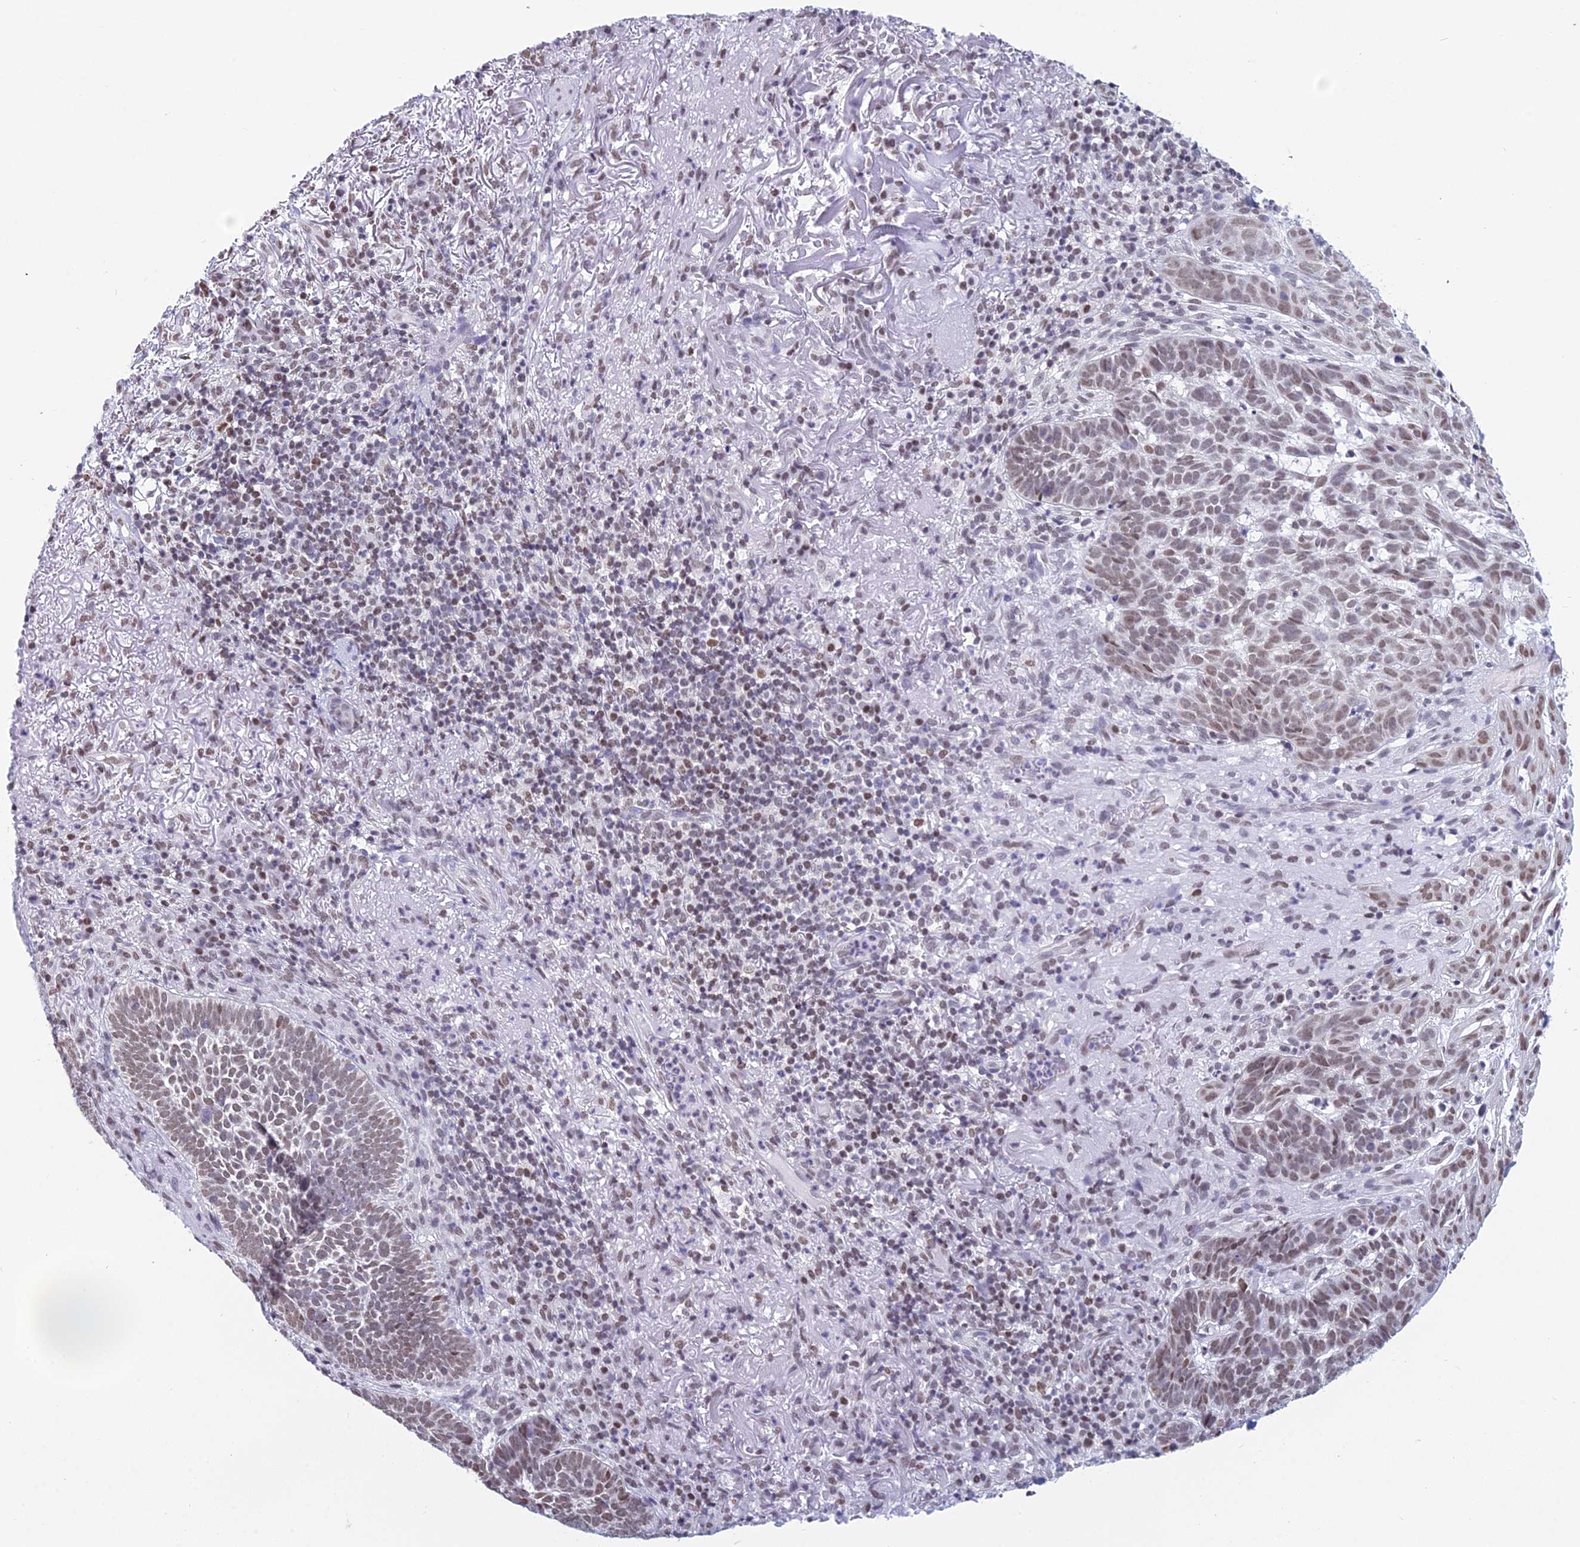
{"staining": {"intensity": "moderate", "quantity": ">75%", "location": "nuclear"}, "tissue": "skin cancer", "cell_type": "Tumor cells", "image_type": "cancer", "snomed": [{"axis": "morphology", "description": "Basal cell carcinoma"}, {"axis": "topography", "description": "Skin"}], "caption": "High-magnification brightfield microscopy of skin basal cell carcinoma stained with DAB (3,3'-diaminobenzidine) (brown) and counterstained with hematoxylin (blue). tumor cells exhibit moderate nuclear expression is identified in approximately>75% of cells.", "gene": "CDC26", "patient": {"sex": "female", "age": 78}}